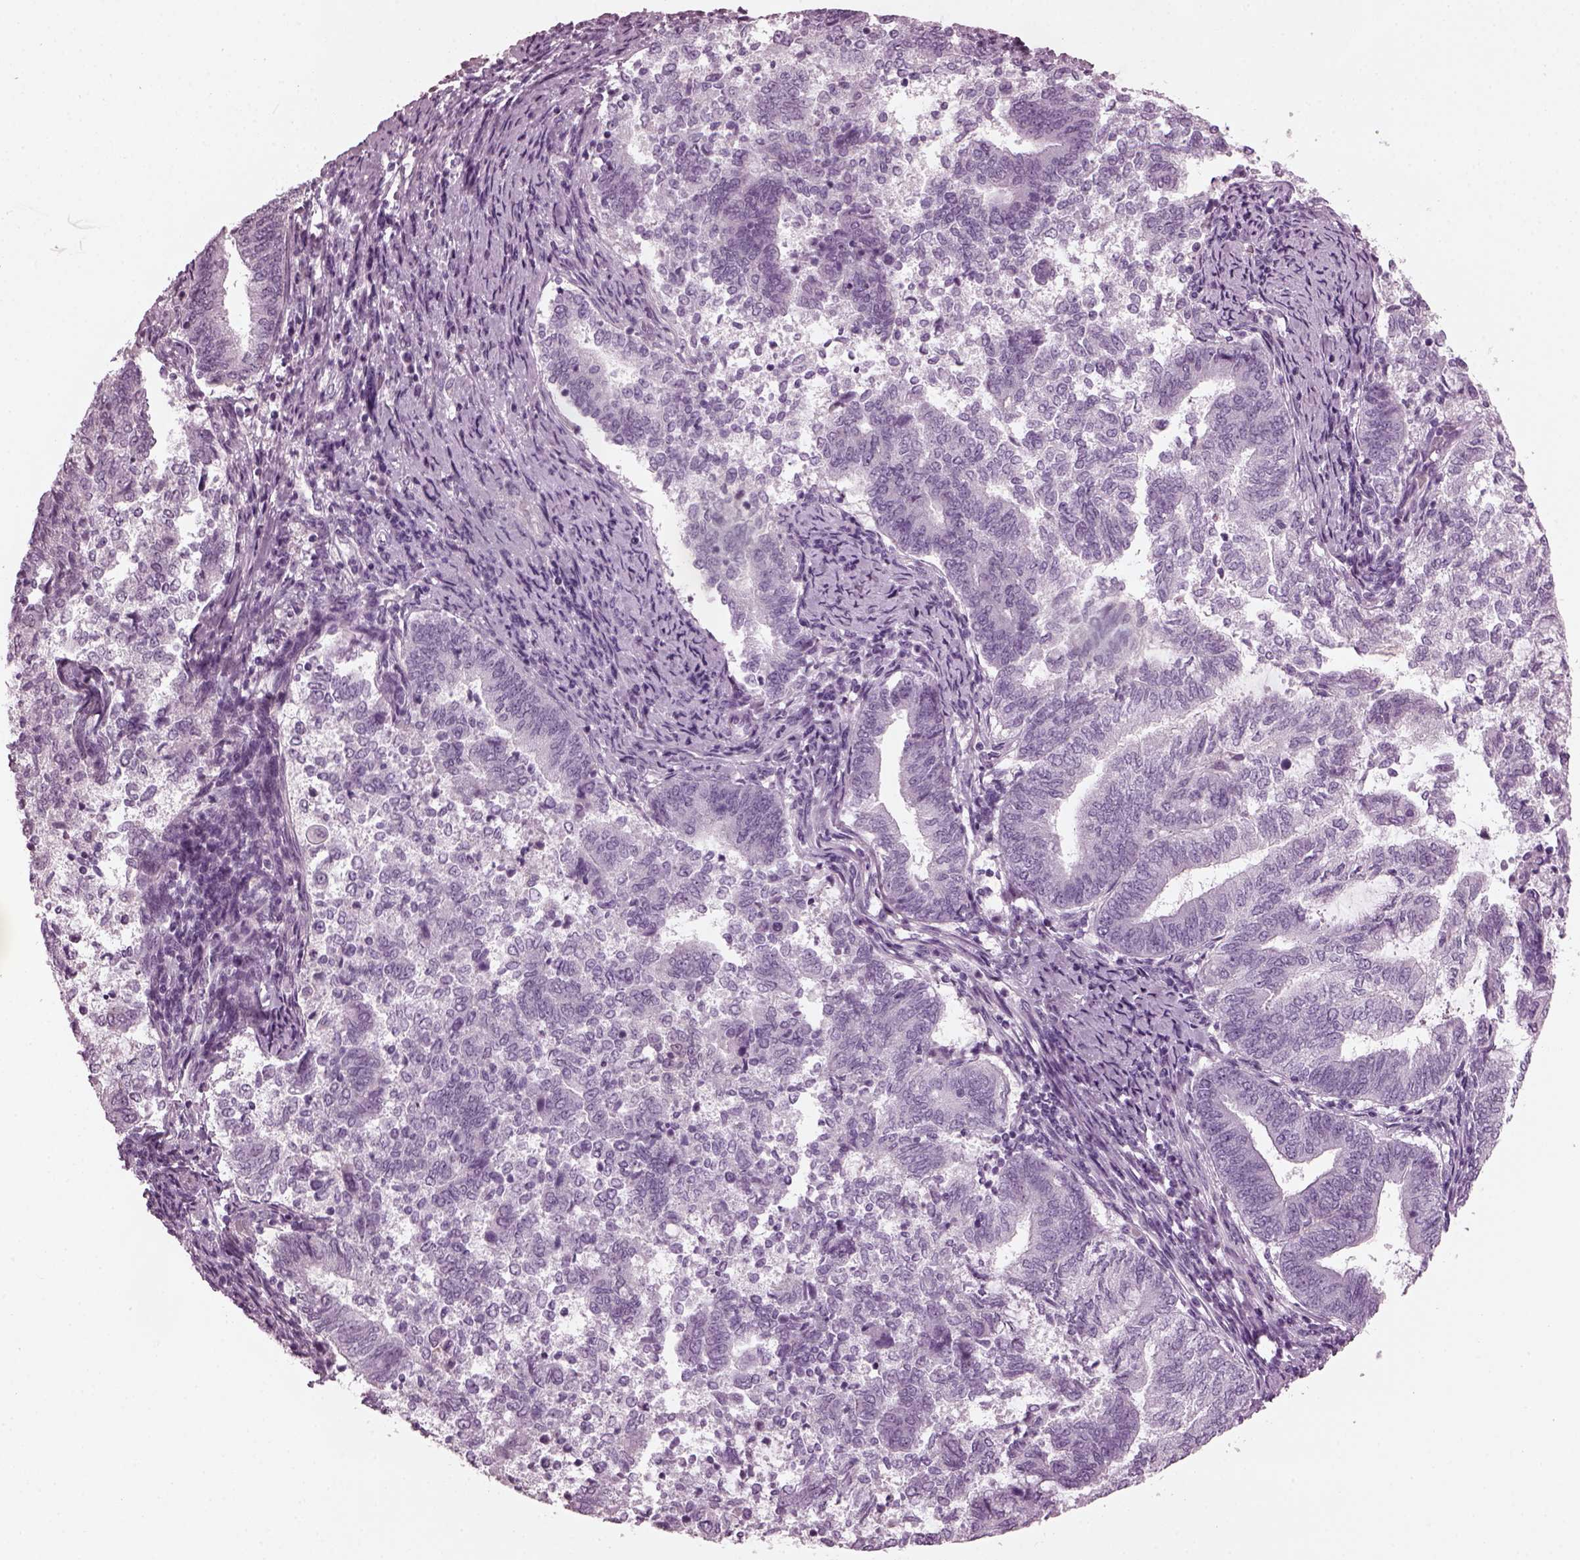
{"staining": {"intensity": "negative", "quantity": "none", "location": "none"}, "tissue": "endometrial cancer", "cell_type": "Tumor cells", "image_type": "cancer", "snomed": [{"axis": "morphology", "description": "Adenocarcinoma, NOS"}, {"axis": "topography", "description": "Endometrium"}], "caption": "A micrograph of human endometrial cancer is negative for staining in tumor cells.", "gene": "SLC6A17", "patient": {"sex": "female", "age": 65}}